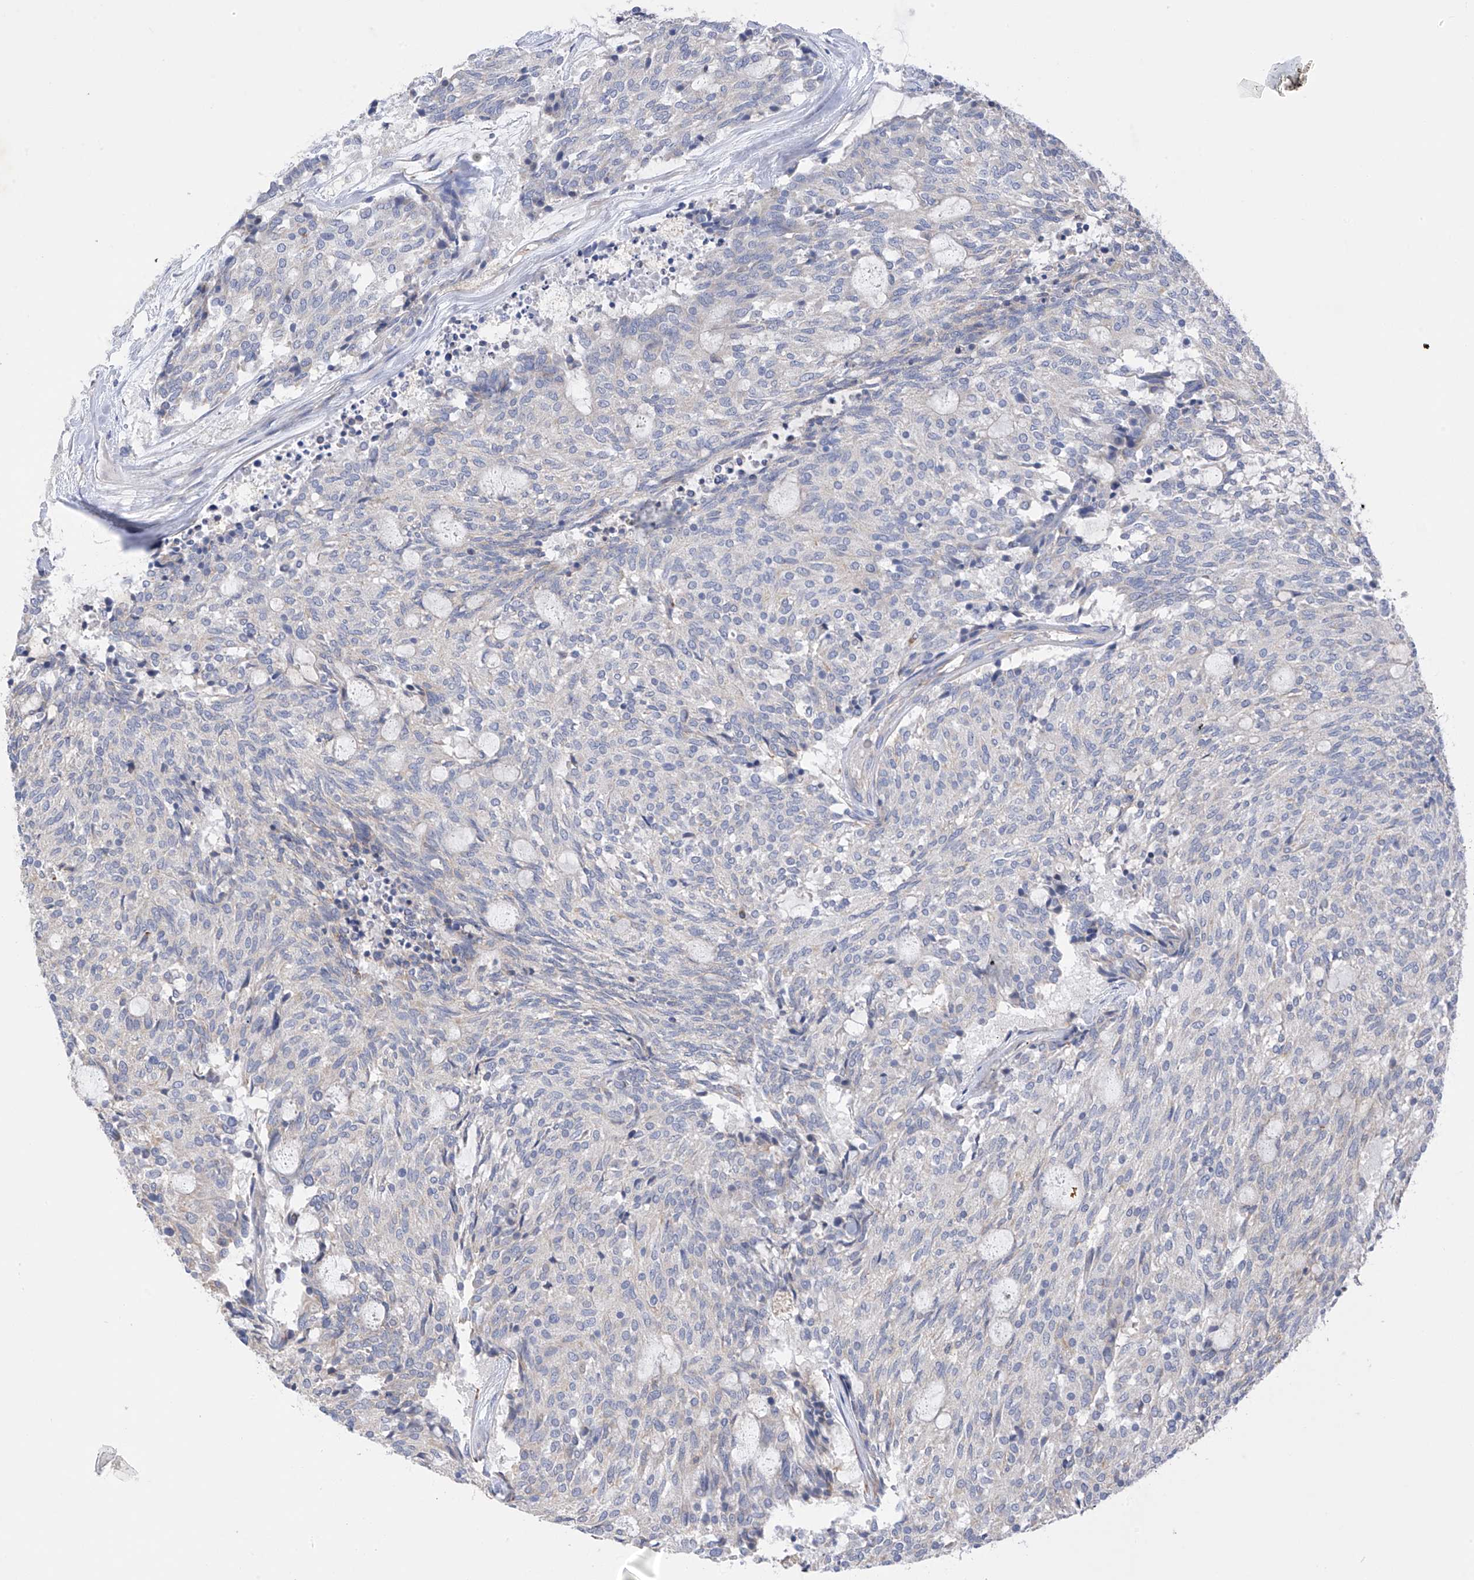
{"staining": {"intensity": "negative", "quantity": "none", "location": "none"}, "tissue": "carcinoid", "cell_type": "Tumor cells", "image_type": "cancer", "snomed": [{"axis": "morphology", "description": "Carcinoid, malignant, NOS"}, {"axis": "topography", "description": "Pancreas"}], "caption": "Protein analysis of carcinoid (malignant) exhibits no significant expression in tumor cells.", "gene": "REC8", "patient": {"sex": "female", "age": 54}}